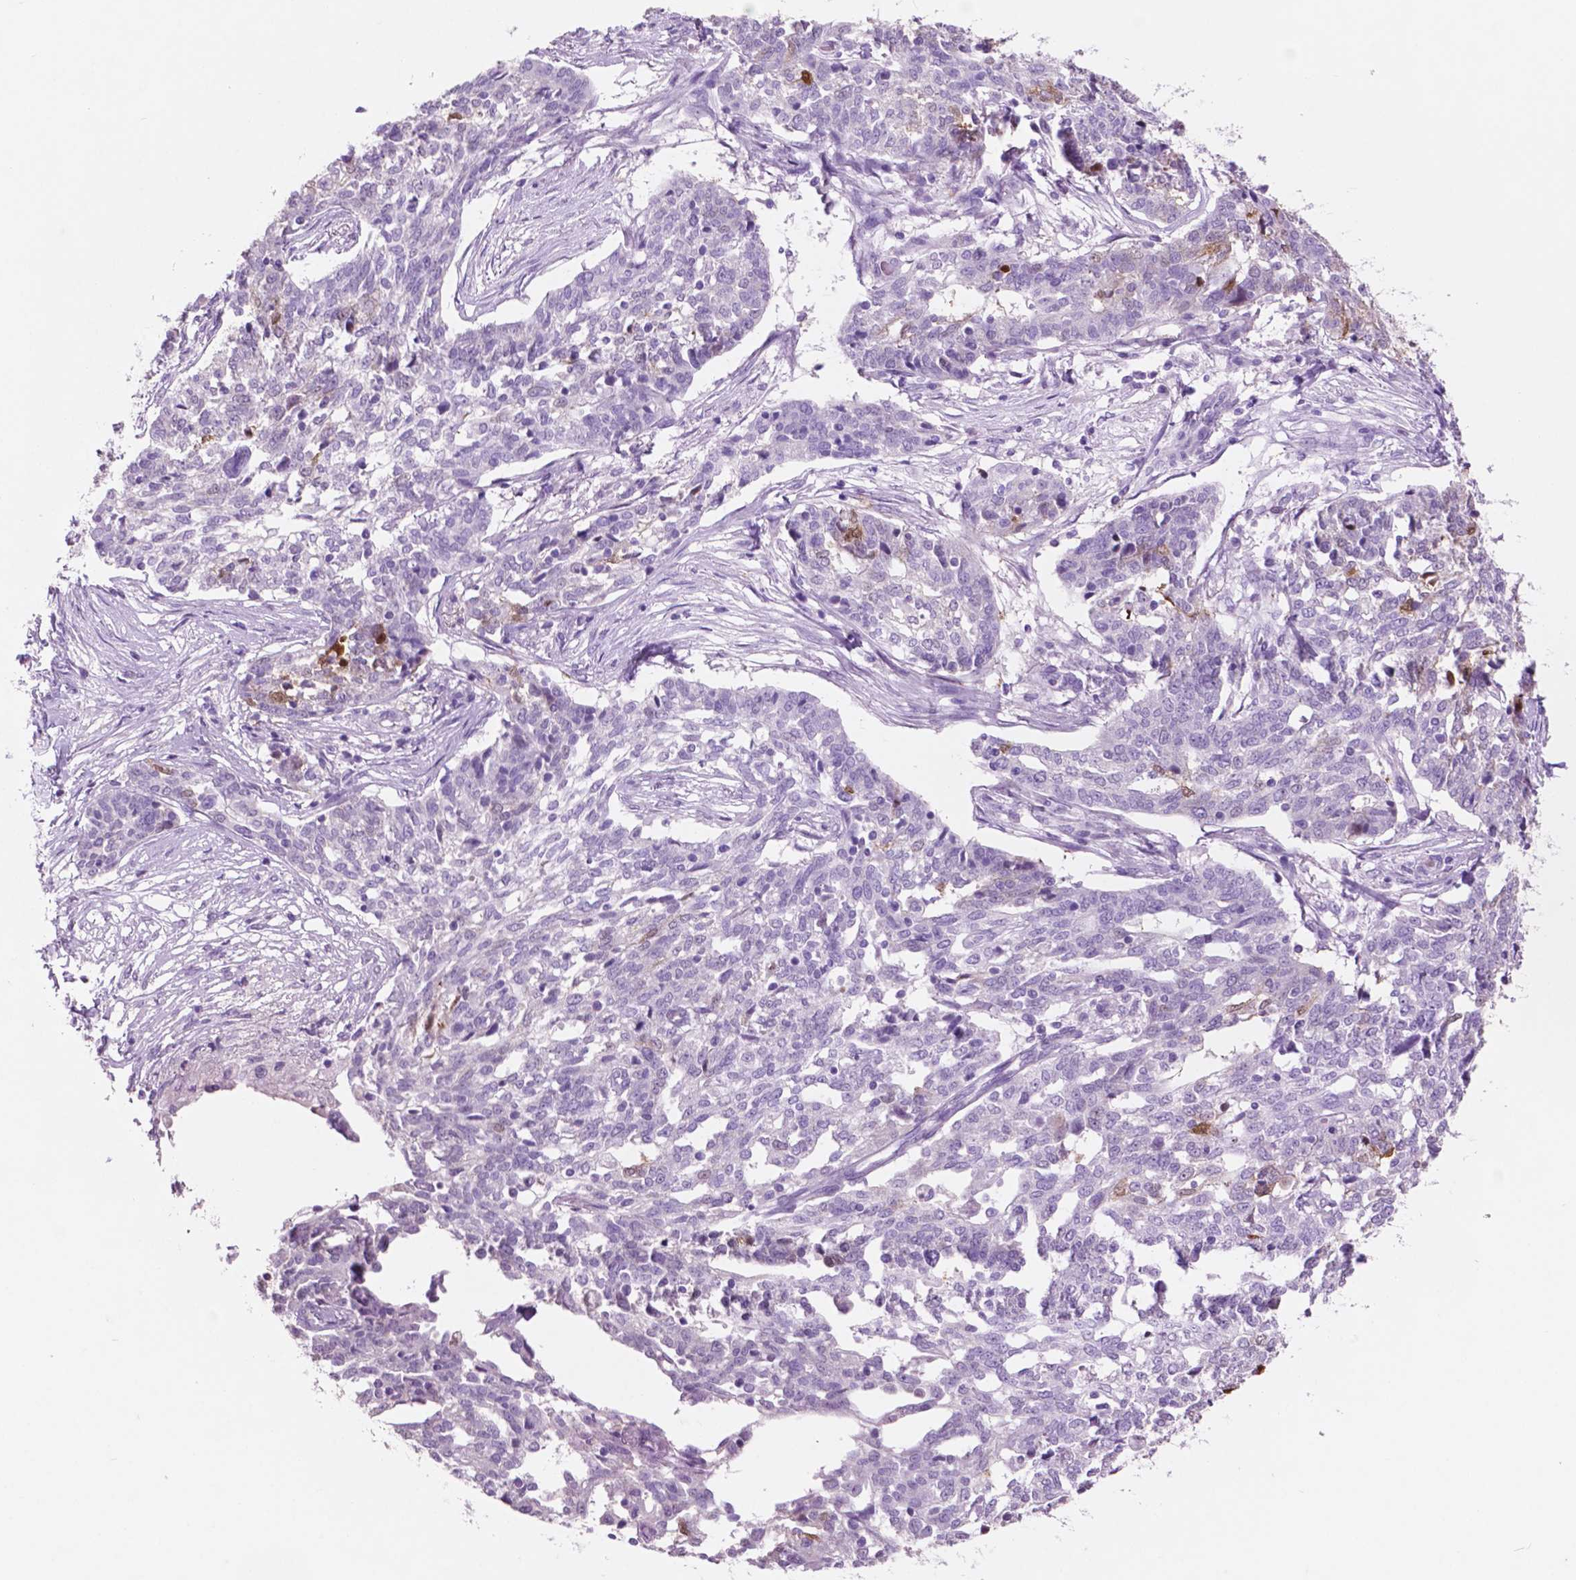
{"staining": {"intensity": "moderate", "quantity": "<25%", "location": "cytoplasmic/membranous"}, "tissue": "ovarian cancer", "cell_type": "Tumor cells", "image_type": "cancer", "snomed": [{"axis": "morphology", "description": "Cystadenocarcinoma, serous, NOS"}, {"axis": "topography", "description": "Ovary"}], "caption": "A high-resolution micrograph shows immunohistochemistry staining of ovarian serous cystadenocarcinoma, which reveals moderate cytoplasmic/membranous expression in approximately <25% of tumor cells.", "gene": "IDO1", "patient": {"sex": "female", "age": 67}}